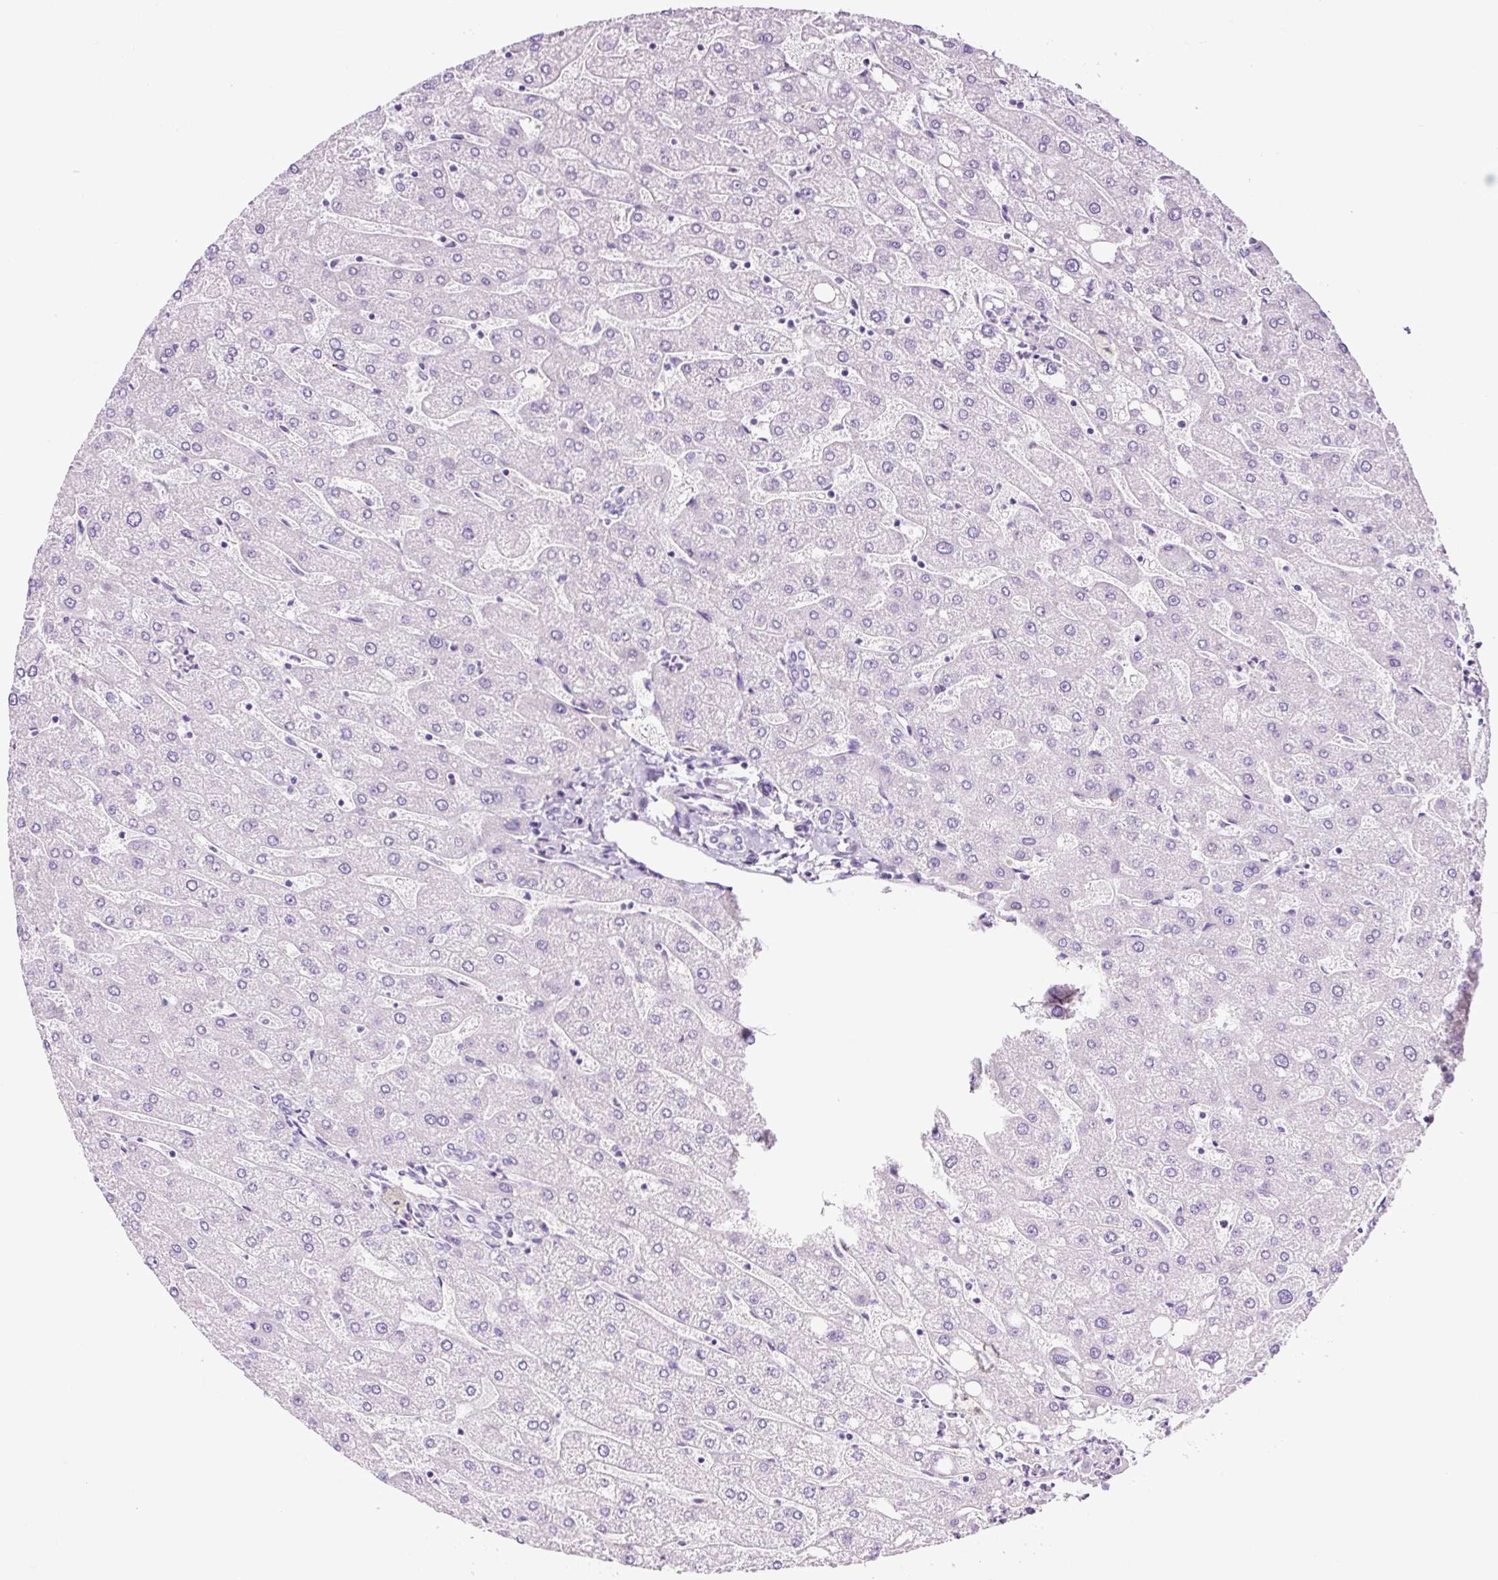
{"staining": {"intensity": "negative", "quantity": "none", "location": "none"}, "tissue": "liver", "cell_type": "Cholangiocytes", "image_type": "normal", "snomed": [{"axis": "morphology", "description": "Normal tissue, NOS"}, {"axis": "topography", "description": "Liver"}], "caption": "IHC micrograph of normal liver: liver stained with DAB demonstrates no significant protein positivity in cholangiocytes. (DAB immunohistochemistry (IHC) with hematoxylin counter stain).", "gene": "RNF212B", "patient": {"sex": "male", "age": 67}}